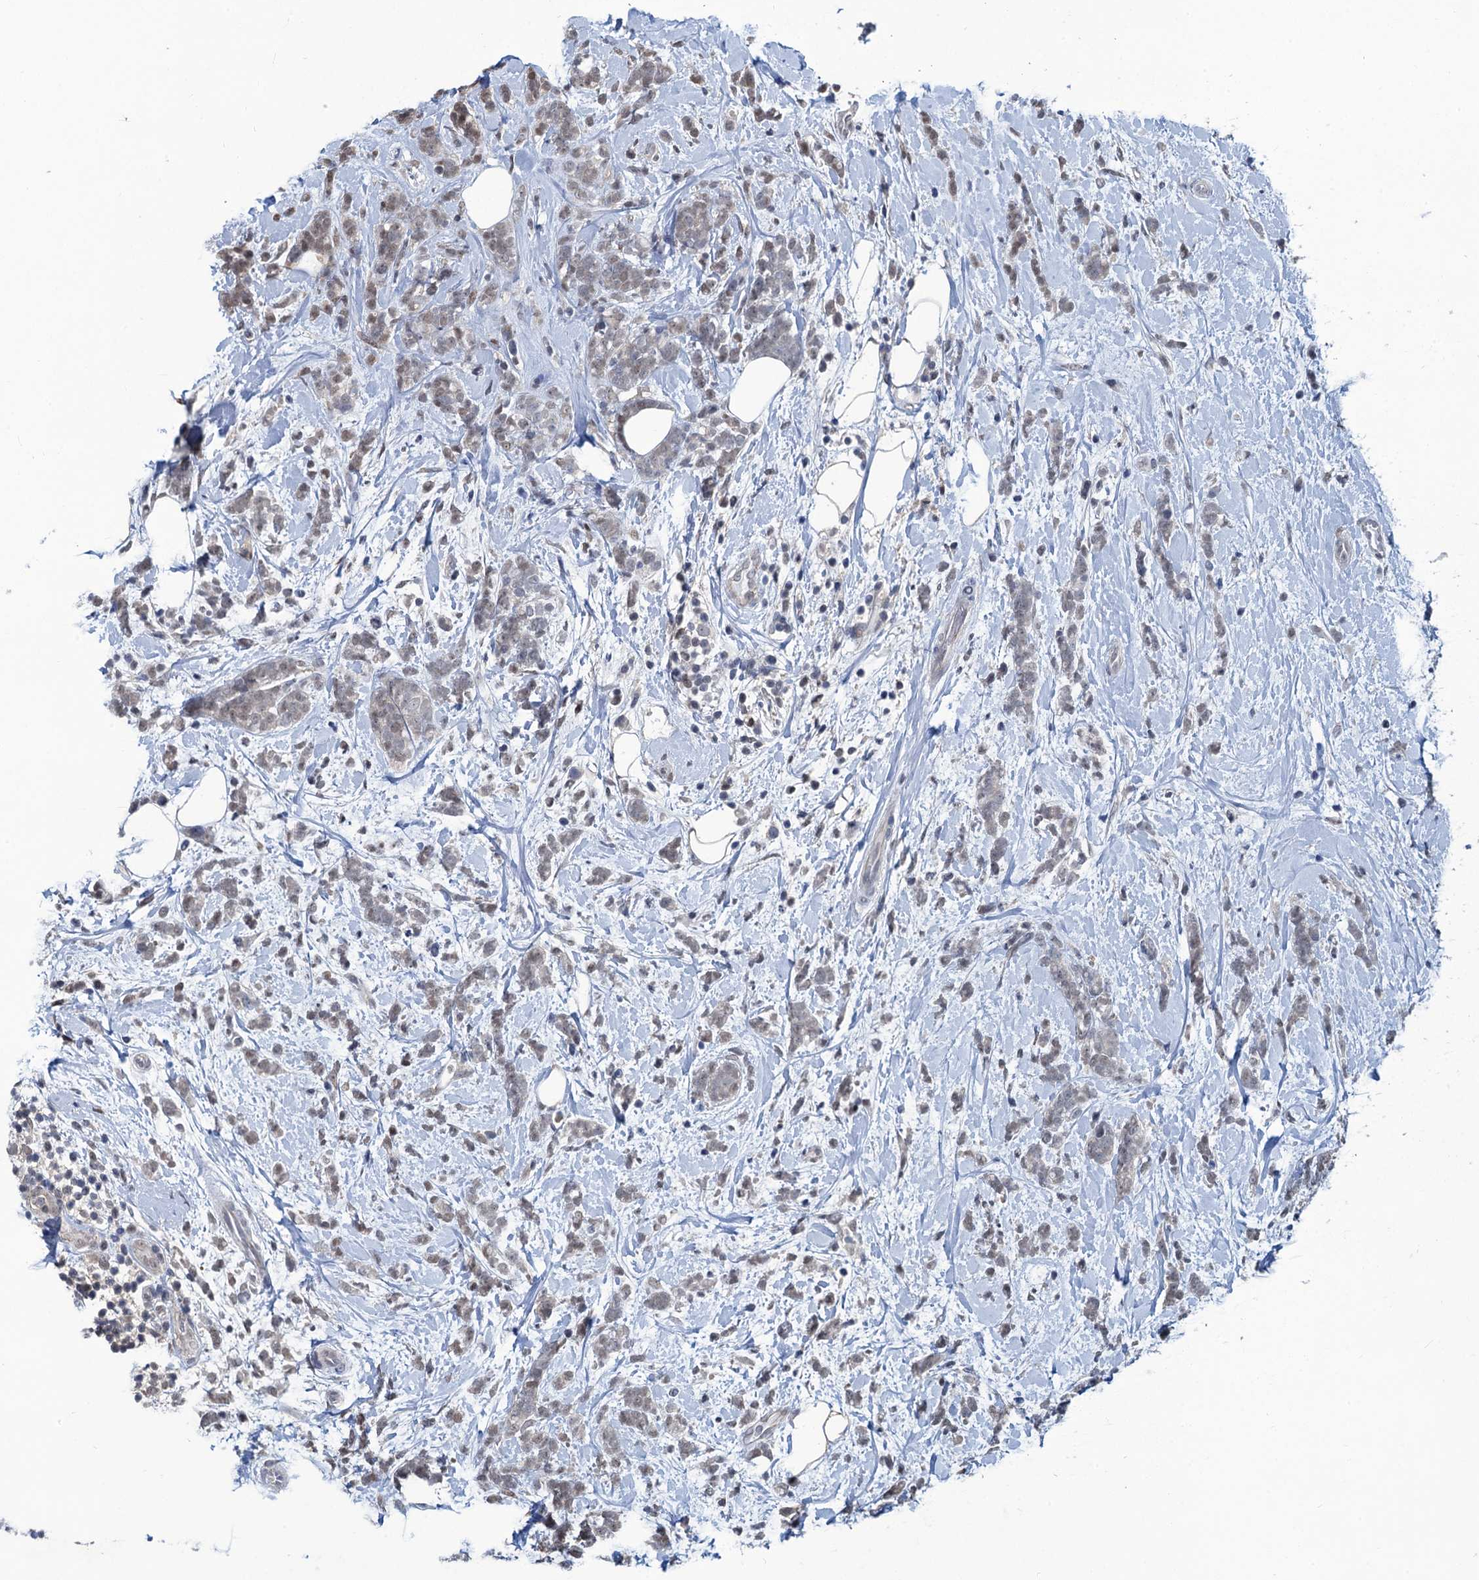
{"staining": {"intensity": "weak", "quantity": "<25%", "location": "nuclear"}, "tissue": "breast cancer", "cell_type": "Tumor cells", "image_type": "cancer", "snomed": [{"axis": "morphology", "description": "Lobular carcinoma"}, {"axis": "topography", "description": "Breast"}], "caption": "Tumor cells are negative for protein expression in human lobular carcinoma (breast).", "gene": "RTKN2", "patient": {"sex": "female", "age": 58}}